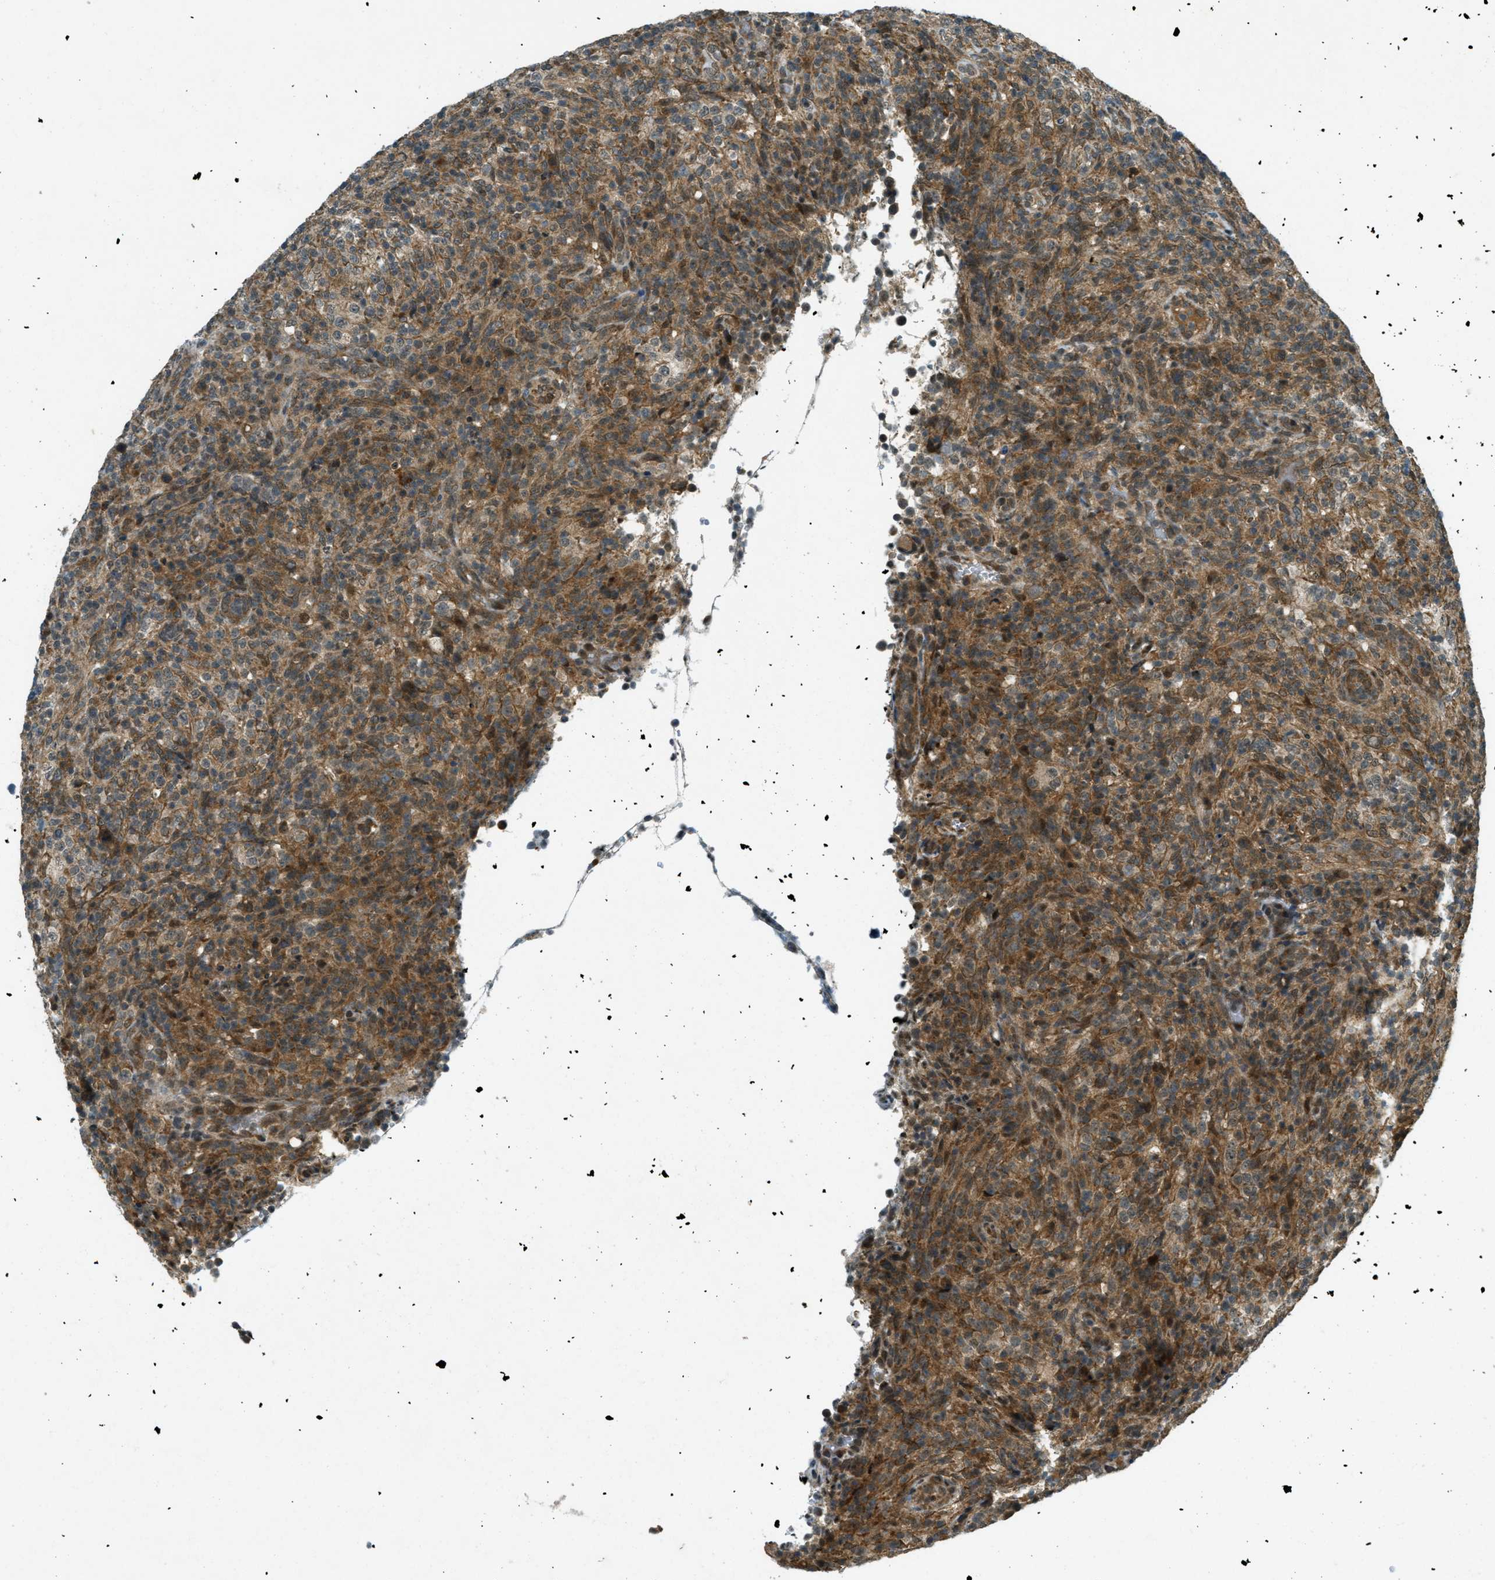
{"staining": {"intensity": "moderate", "quantity": "25%-75%", "location": "cytoplasmic/membranous"}, "tissue": "lymphoma", "cell_type": "Tumor cells", "image_type": "cancer", "snomed": [{"axis": "morphology", "description": "Malignant lymphoma, non-Hodgkin's type, High grade"}, {"axis": "topography", "description": "Lymph node"}], "caption": "Moderate cytoplasmic/membranous protein staining is seen in about 25%-75% of tumor cells in high-grade malignant lymphoma, non-Hodgkin's type.", "gene": "EIF2AK3", "patient": {"sex": "female", "age": 76}}